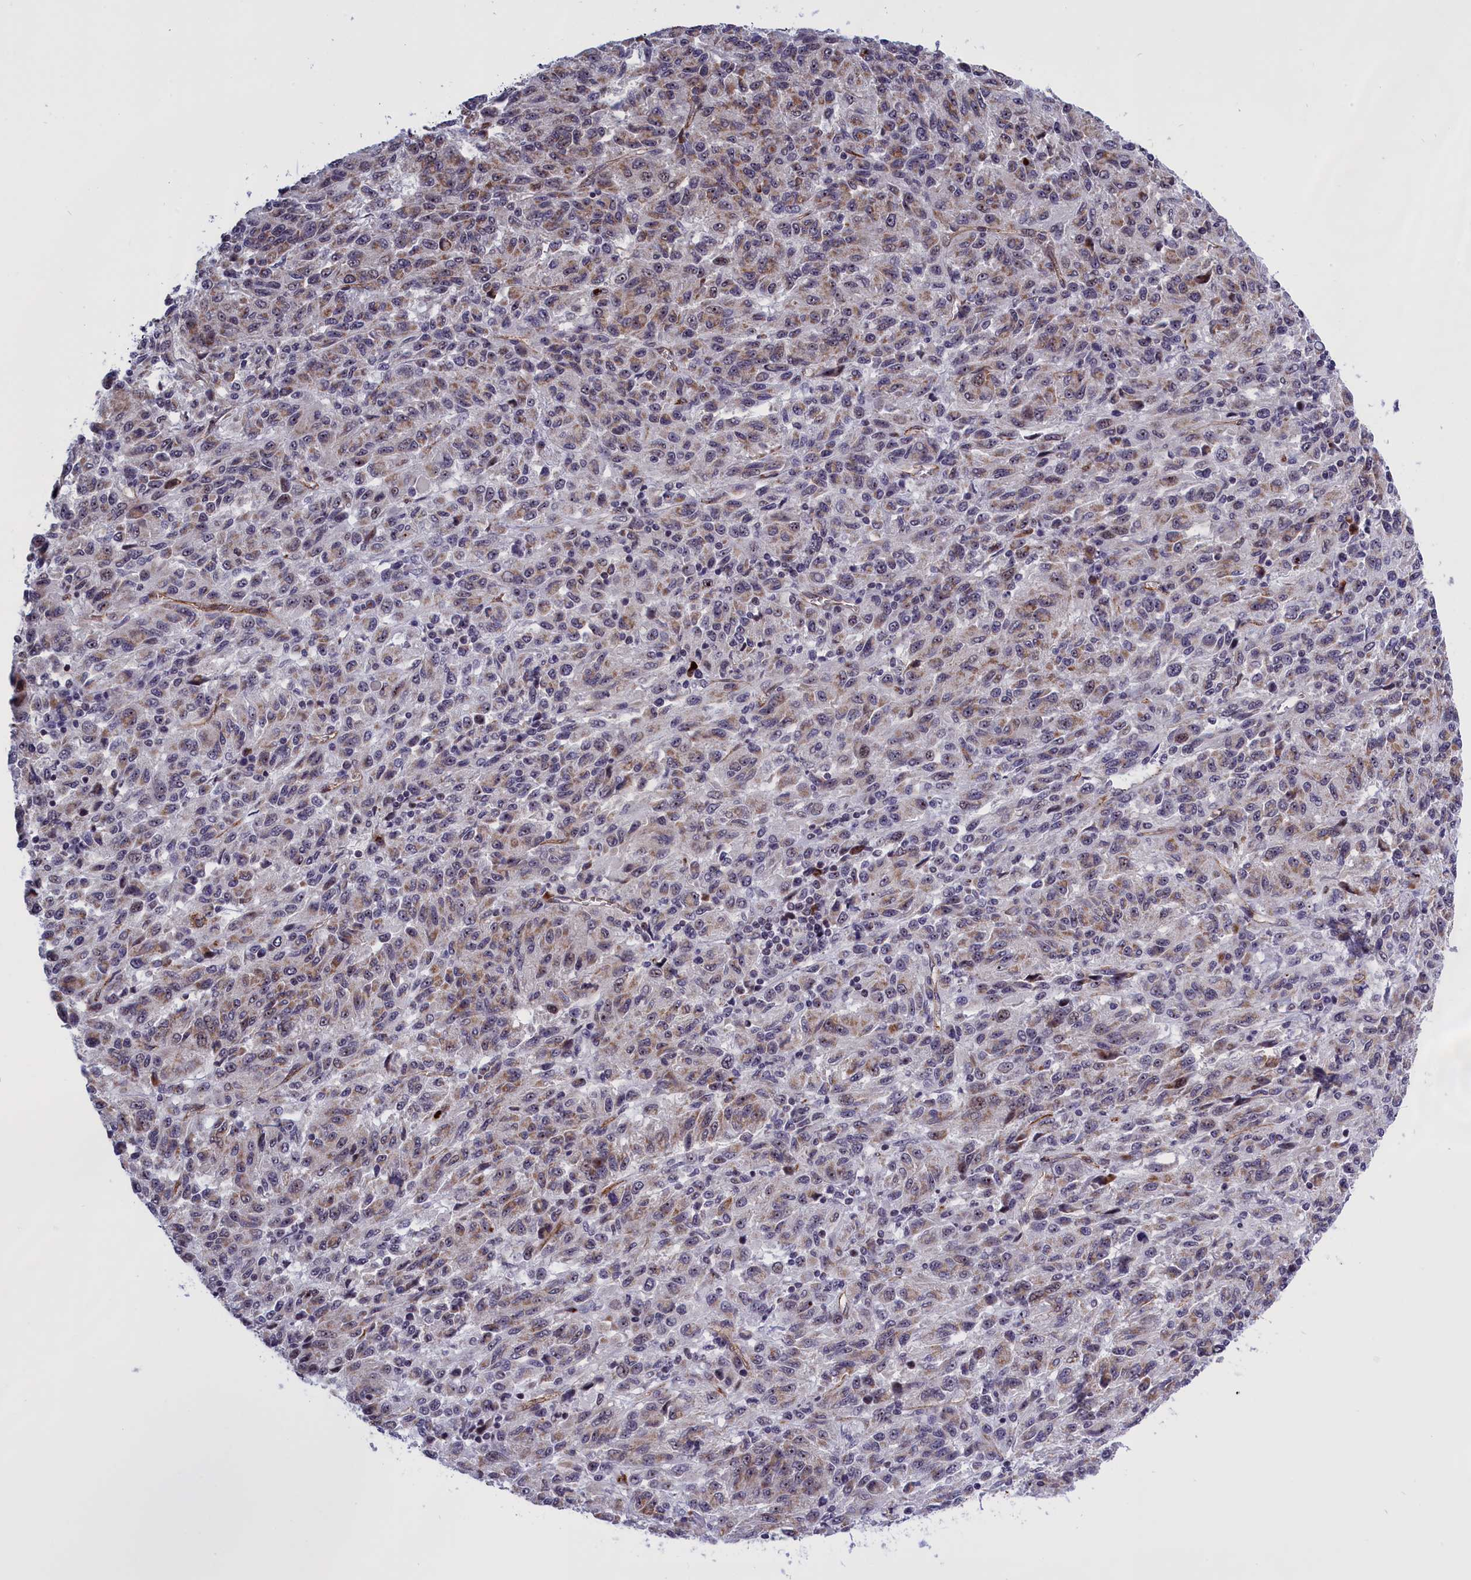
{"staining": {"intensity": "moderate", "quantity": "25%-75%", "location": "cytoplasmic/membranous"}, "tissue": "melanoma", "cell_type": "Tumor cells", "image_type": "cancer", "snomed": [{"axis": "morphology", "description": "Malignant melanoma, Metastatic site"}, {"axis": "topography", "description": "Lung"}], "caption": "Melanoma stained with a protein marker demonstrates moderate staining in tumor cells.", "gene": "MPND", "patient": {"sex": "male", "age": 64}}